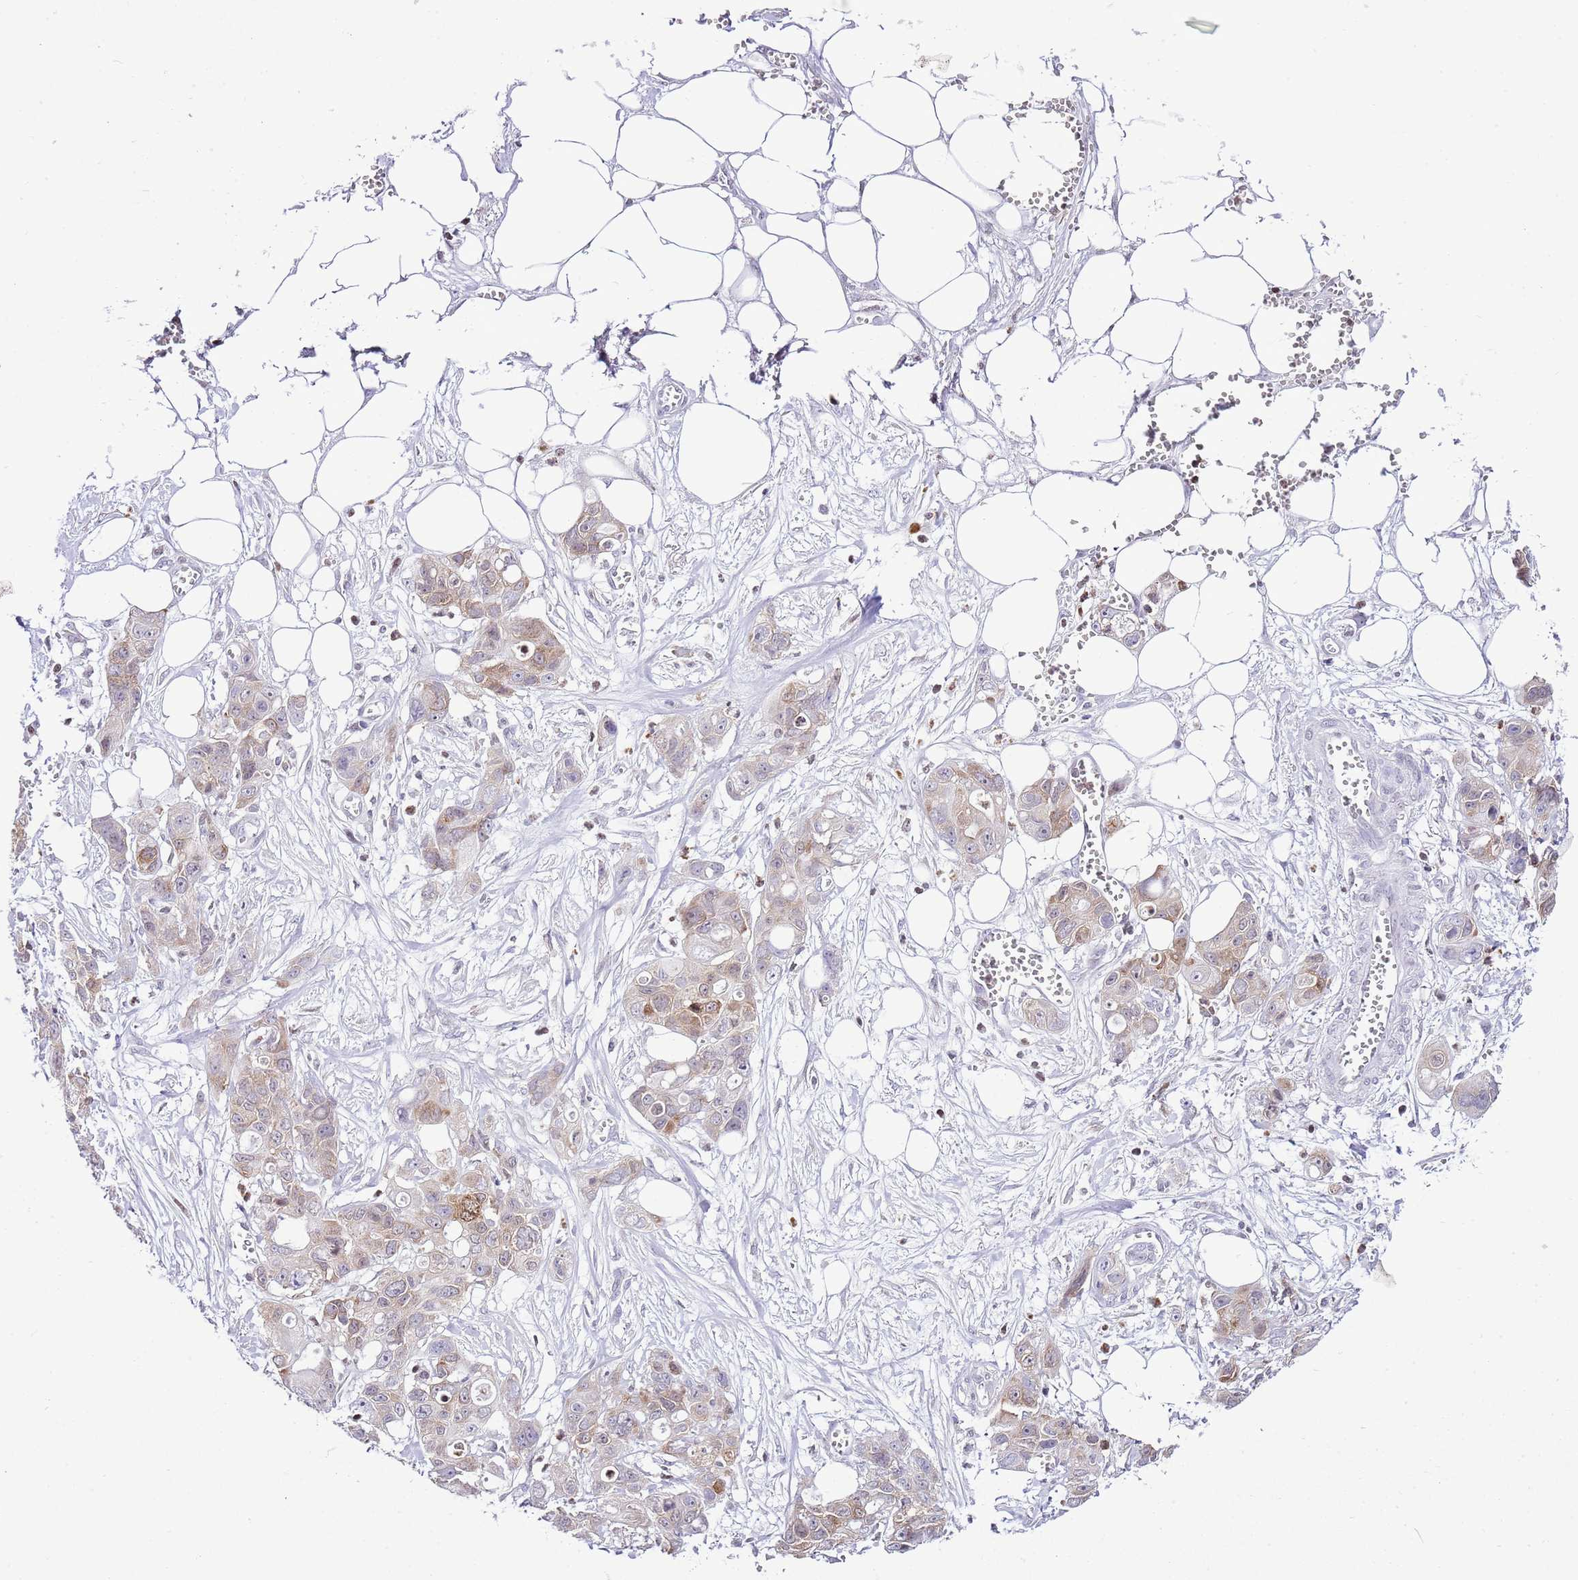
{"staining": {"intensity": "moderate", "quantity": "<25%", "location": "cytoplasmic/membranous"}, "tissue": "ovarian cancer", "cell_type": "Tumor cells", "image_type": "cancer", "snomed": [{"axis": "morphology", "description": "Cystadenocarcinoma, mucinous, NOS"}, {"axis": "topography", "description": "Ovary"}], "caption": "Brown immunohistochemical staining in human ovarian cancer (mucinous cystadenocarcinoma) demonstrates moderate cytoplasmic/membranous expression in approximately <25% of tumor cells.", "gene": "PRR15", "patient": {"sex": "female", "age": 70}}